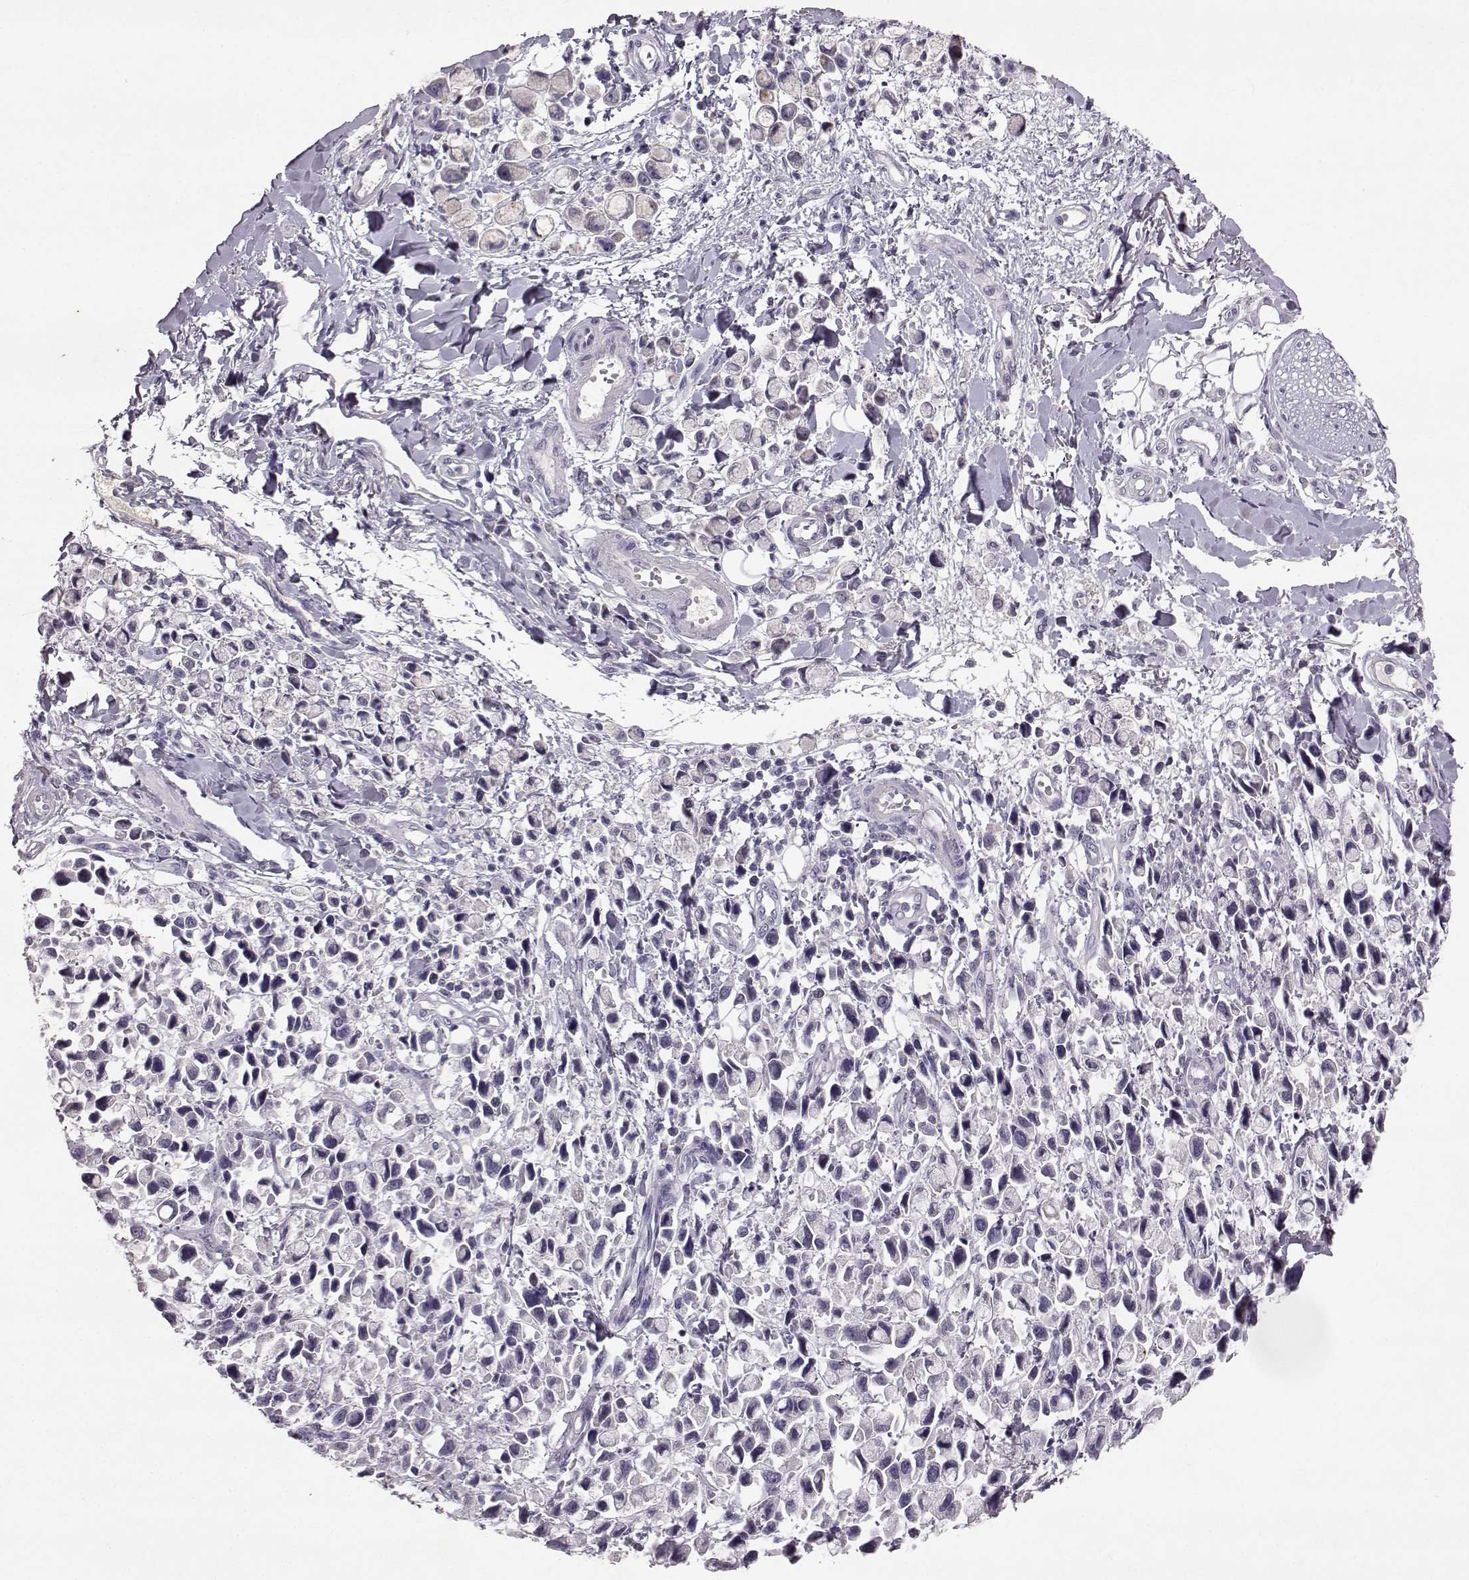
{"staining": {"intensity": "negative", "quantity": "none", "location": "none"}, "tissue": "stomach cancer", "cell_type": "Tumor cells", "image_type": "cancer", "snomed": [{"axis": "morphology", "description": "Adenocarcinoma, NOS"}, {"axis": "topography", "description": "Stomach"}], "caption": "Immunohistochemistry histopathology image of human stomach cancer (adenocarcinoma) stained for a protein (brown), which shows no positivity in tumor cells.", "gene": "SPAG17", "patient": {"sex": "female", "age": 81}}